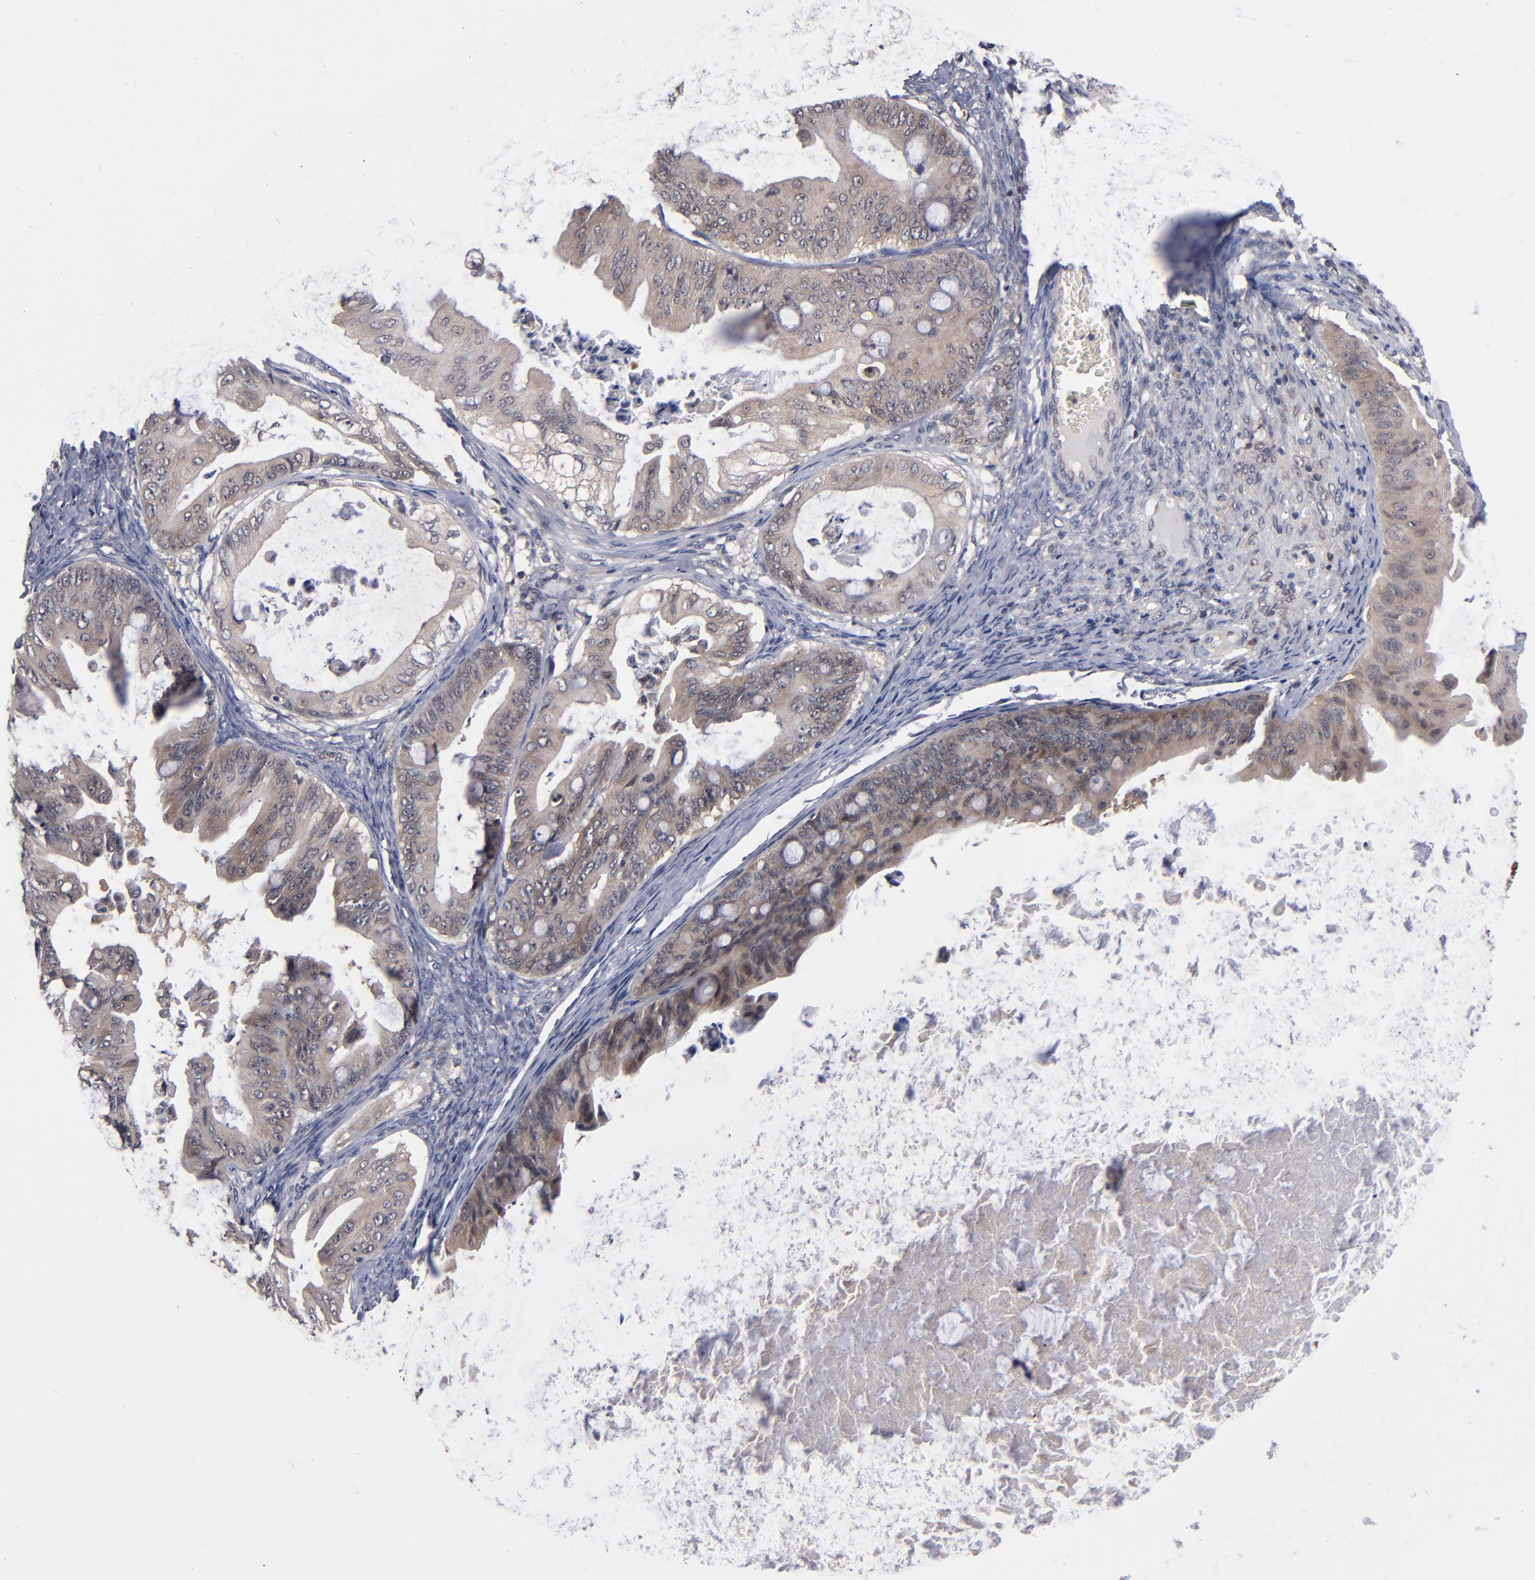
{"staining": {"intensity": "moderate", "quantity": ">75%", "location": "cytoplasmic/membranous"}, "tissue": "ovarian cancer", "cell_type": "Tumor cells", "image_type": "cancer", "snomed": [{"axis": "morphology", "description": "Cystadenocarcinoma, mucinous, NOS"}, {"axis": "topography", "description": "Ovary"}], "caption": "Tumor cells display moderate cytoplasmic/membranous staining in about >75% of cells in mucinous cystadenocarcinoma (ovarian).", "gene": "ALG13", "patient": {"sex": "female", "age": 37}}